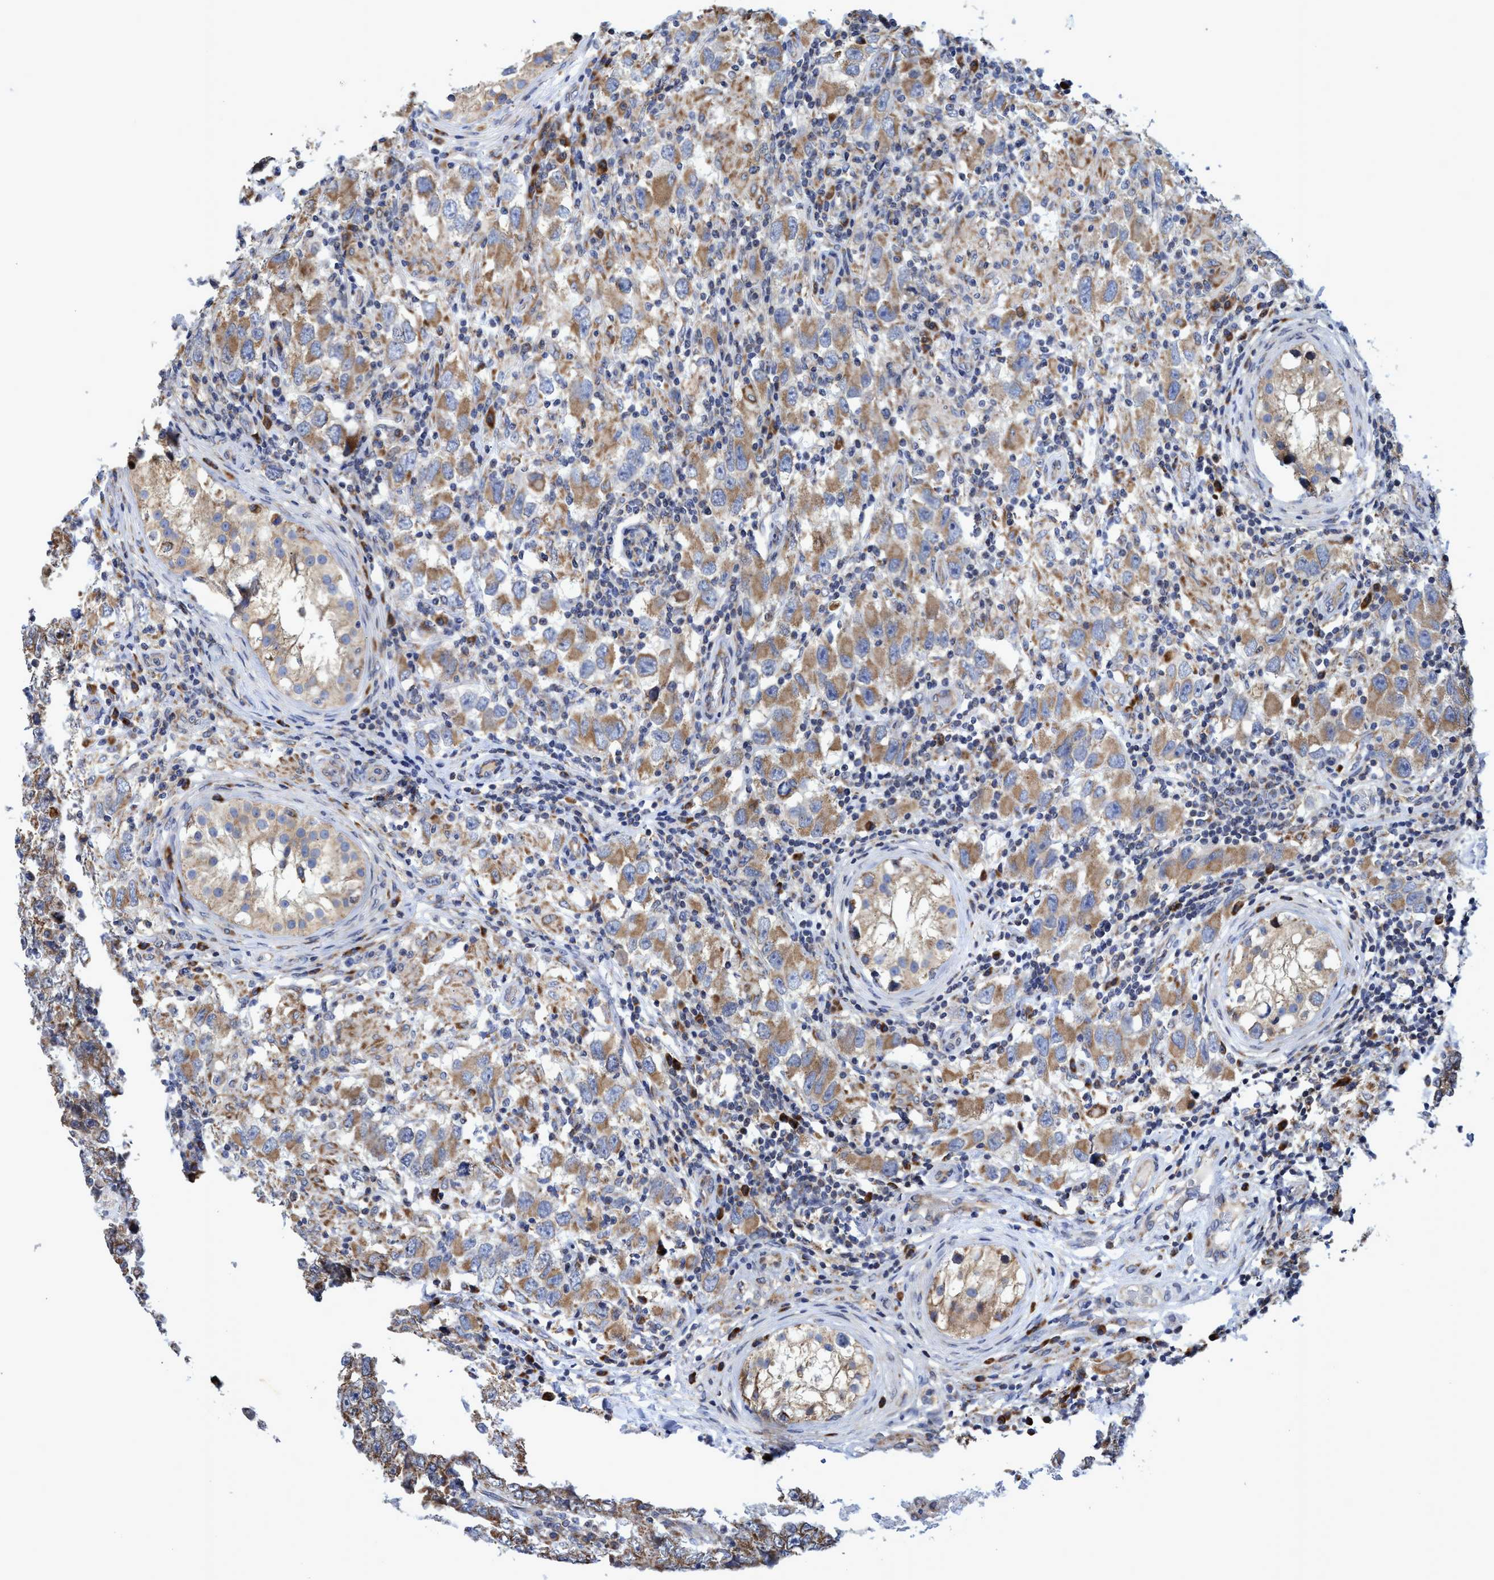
{"staining": {"intensity": "weak", "quantity": ">75%", "location": "cytoplasmic/membranous"}, "tissue": "testis cancer", "cell_type": "Tumor cells", "image_type": "cancer", "snomed": [{"axis": "morphology", "description": "Carcinoma, Embryonal, NOS"}, {"axis": "topography", "description": "Testis"}], "caption": "Testis cancer stained for a protein (brown) shows weak cytoplasmic/membranous positive staining in about >75% of tumor cells.", "gene": "NAT16", "patient": {"sex": "male", "age": 21}}